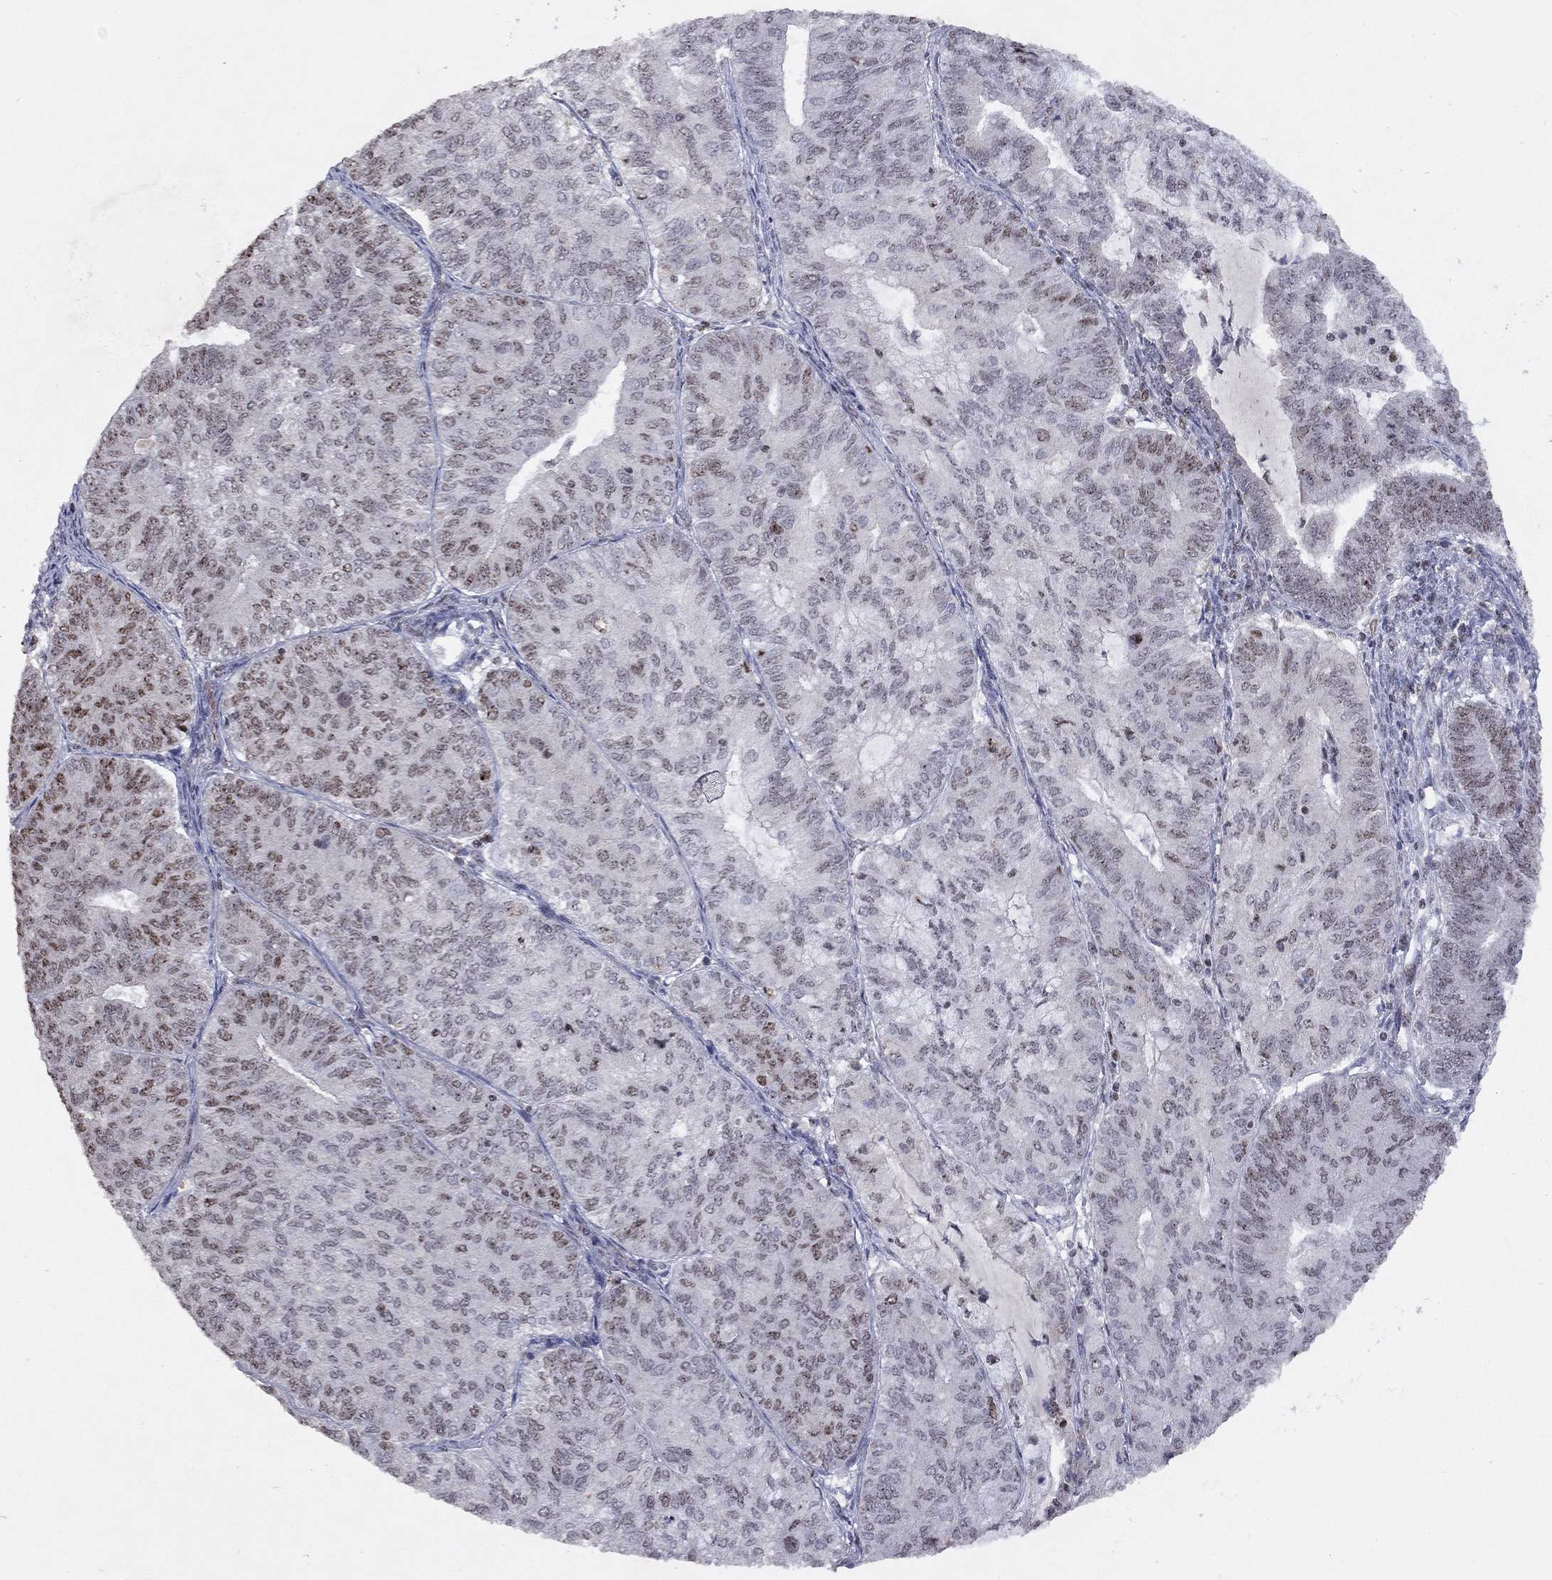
{"staining": {"intensity": "moderate", "quantity": "<25%", "location": "nuclear"}, "tissue": "endometrial cancer", "cell_type": "Tumor cells", "image_type": "cancer", "snomed": [{"axis": "morphology", "description": "Adenocarcinoma, NOS"}, {"axis": "topography", "description": "Endometrium"}], "caption": "Protein staining of endometrial cancer (adenocarcinoma) tissue reveals moderate nuclear positivity in approximately <25% of tumor cells.", "gene": "SPOUT1", "patient": {"sex": "female", "age": 82}}